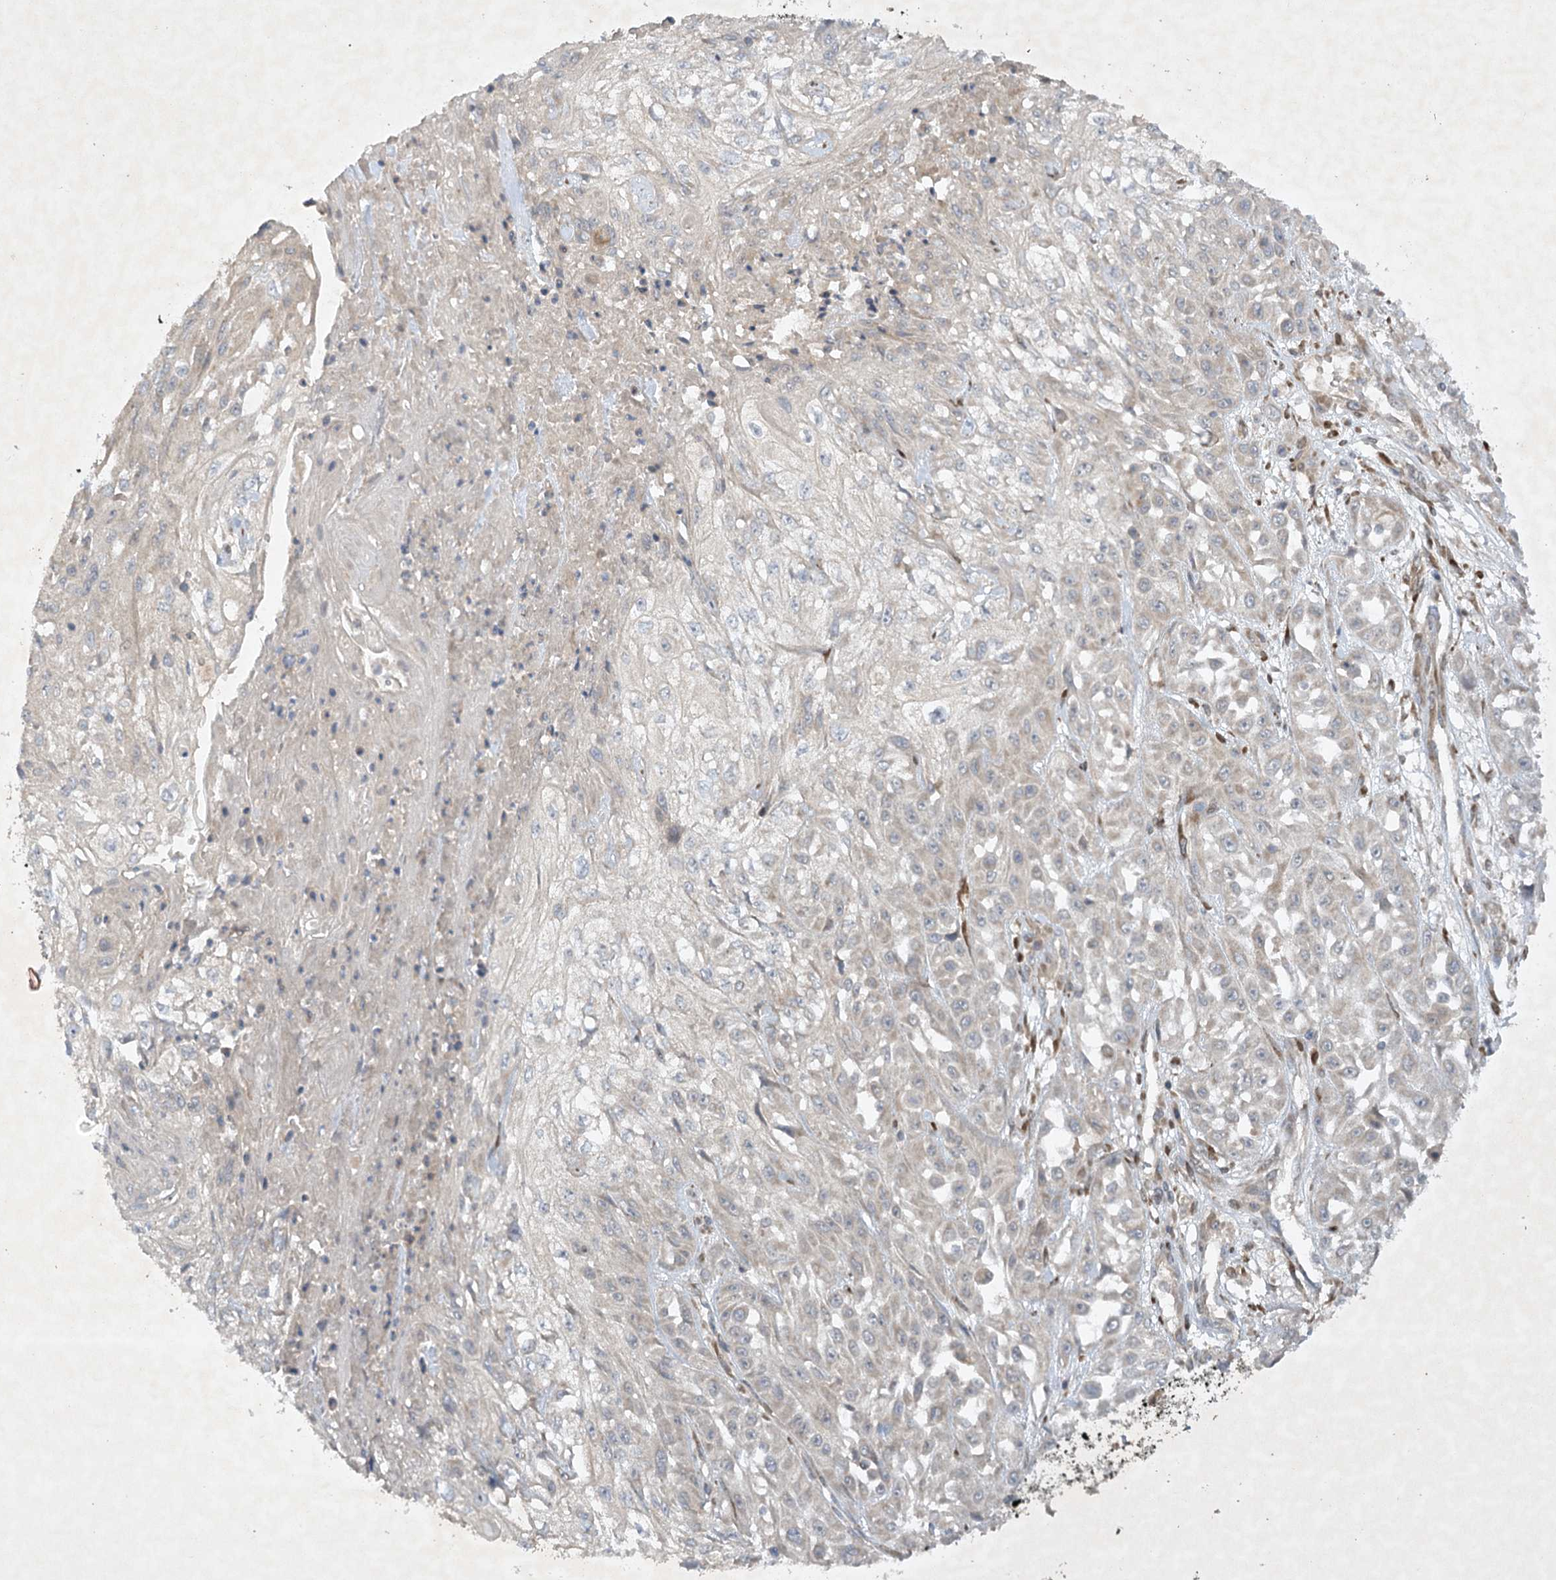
{"staining": {"intensity": "weak", "quantity": "<25%", "location": "cytoplasmic/membranous"}, "tissue": "skin cancer", "cell_type": "Tumor cells", "image_type": "cancer", "snomed": [{"axis": "morphology", "description": "Squamous cell carcinoma, NOS"}, {"axis": "morphology", "description": "Squamous cell carcinoma, metastatic, NOS"}, {"axis": "topography", "description": "Skin"}, {"axis": "topography", "description": "Lymph node"}], "caption": "A micrograph of human skin cancer is negative for staining in tumor cells.", "gene": "TRAF3IP1", "patient": {"sex": "male", "age": 75}}